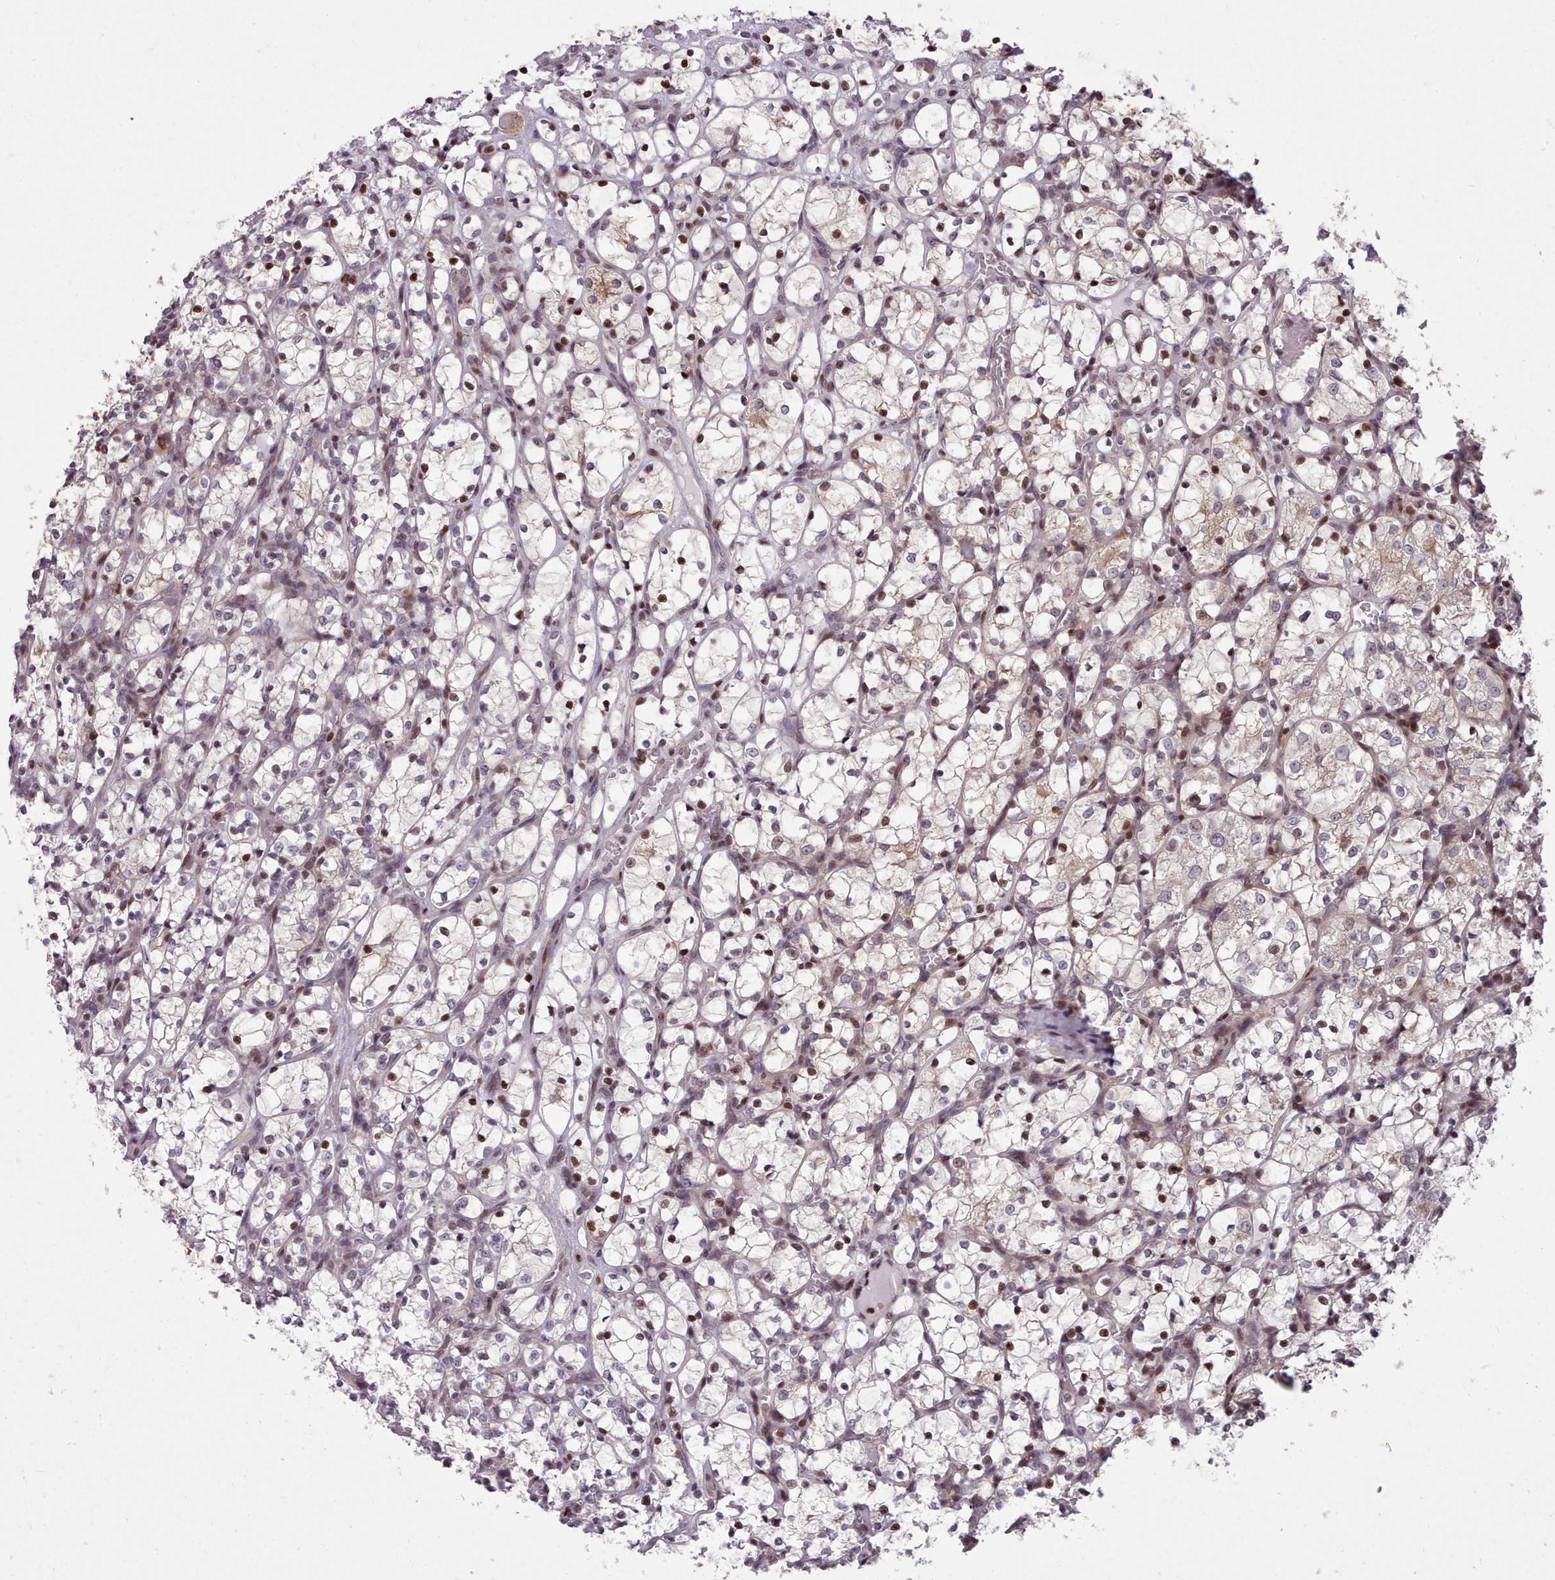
{"staining": {"intensity": "moderate", "quantity": "25%-75%", "location": "nuclear"}, "tissue": "renal cancer", "cell_type": "Tumor cells", "image_type": "cancer", "snomed": [{"axis": "morphology", "description": "Adenocarcinoma, NOS"}, {"axis": "topography", "description": "Kidney"}], "caption": "This is an image of immunohistochemistry (IHC) staining of renal cancer (adenocarcinoma), which shows moderate staining in the nuclear of tumor cells.", "gene": "ENSA", "patient": {"sex": "female", "age": 69}}